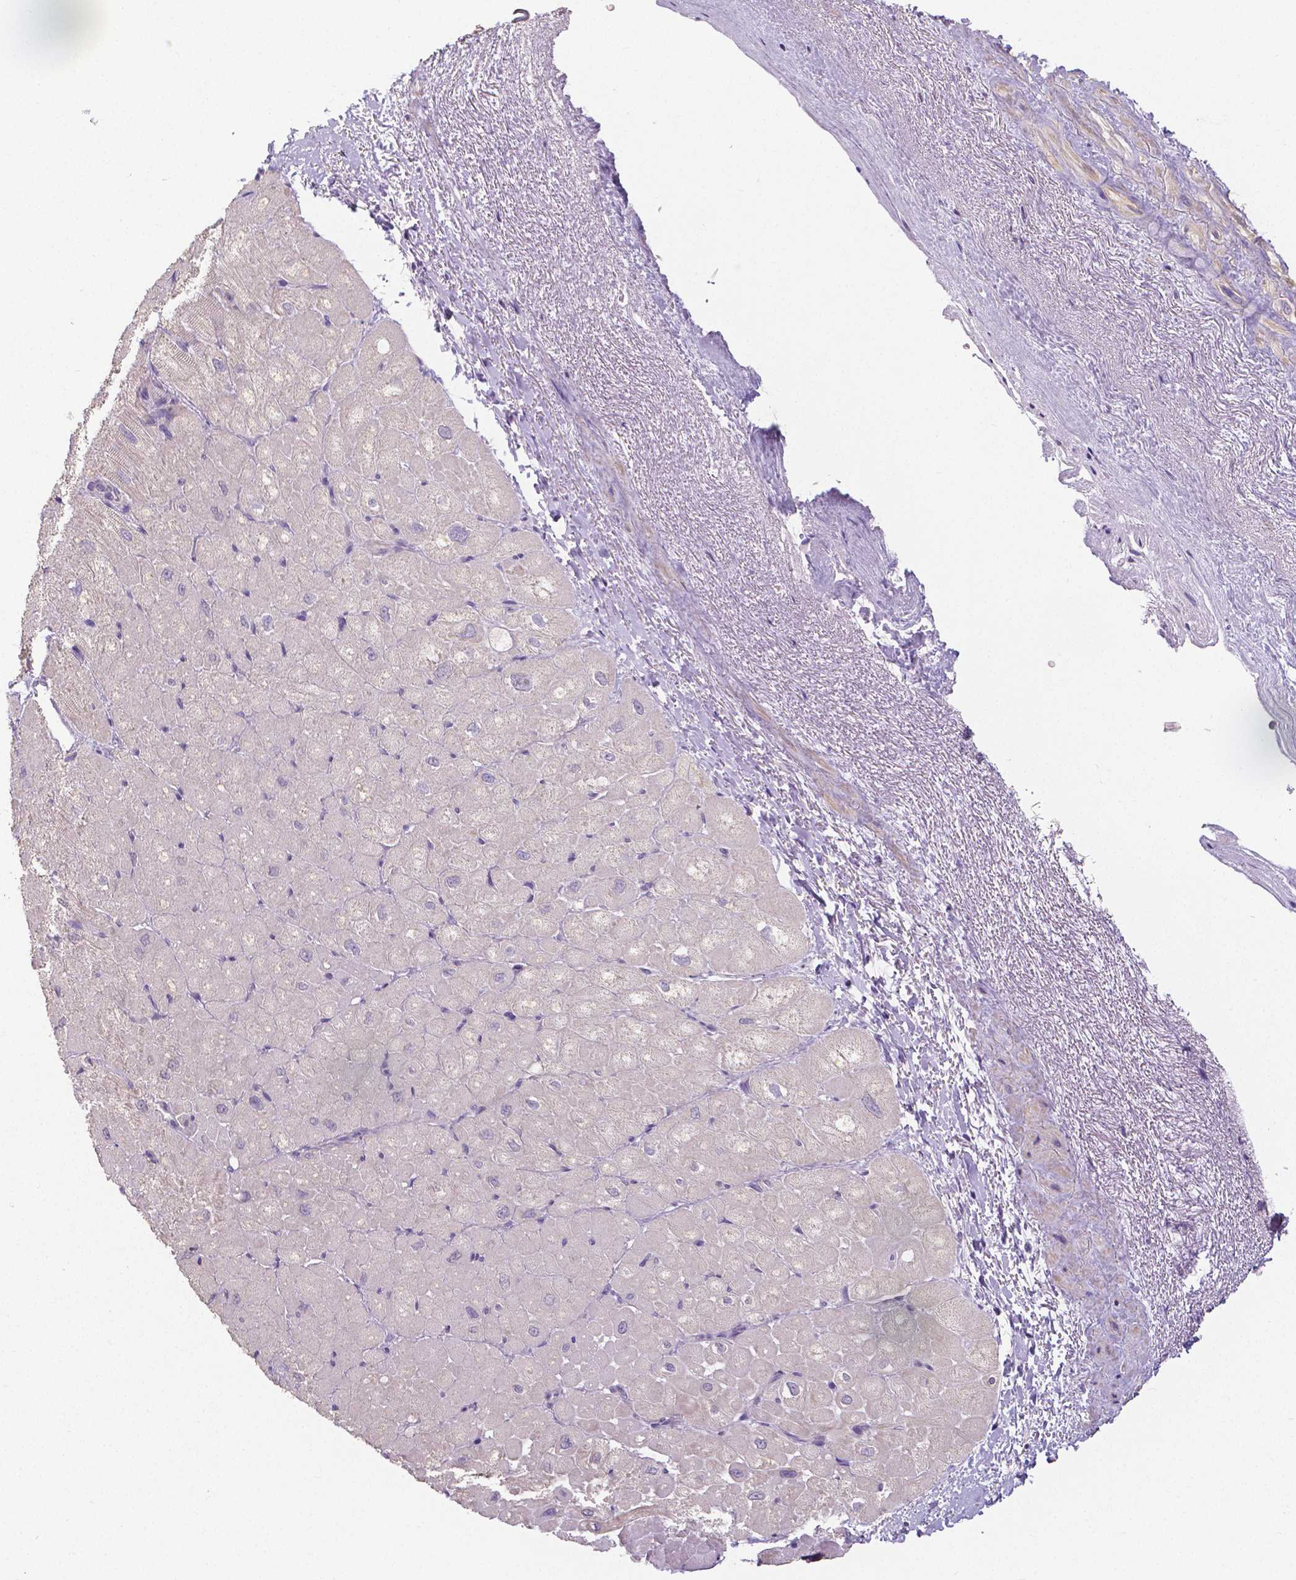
{"staining": {"intensity": "negative", "quantity": "none", "location": "none"}, "tissue": "heart muscle", "cell_type": "Cardiomyocytes", "image_type": "normal", "snomed": [{"axis": "morphology", "description": "Normal tissue, NOS"}, {"axis": "topography", "description": "Heart"}], "caption": "Photomicrograph shows no significant protein staining in cardiomyocytes of benign heart muscle. (Brightfield microscopy of DAB immunohistochemistry at high magnification).", "gene": "CRMP1", "patient": {"sex": "male", "age": 62}}